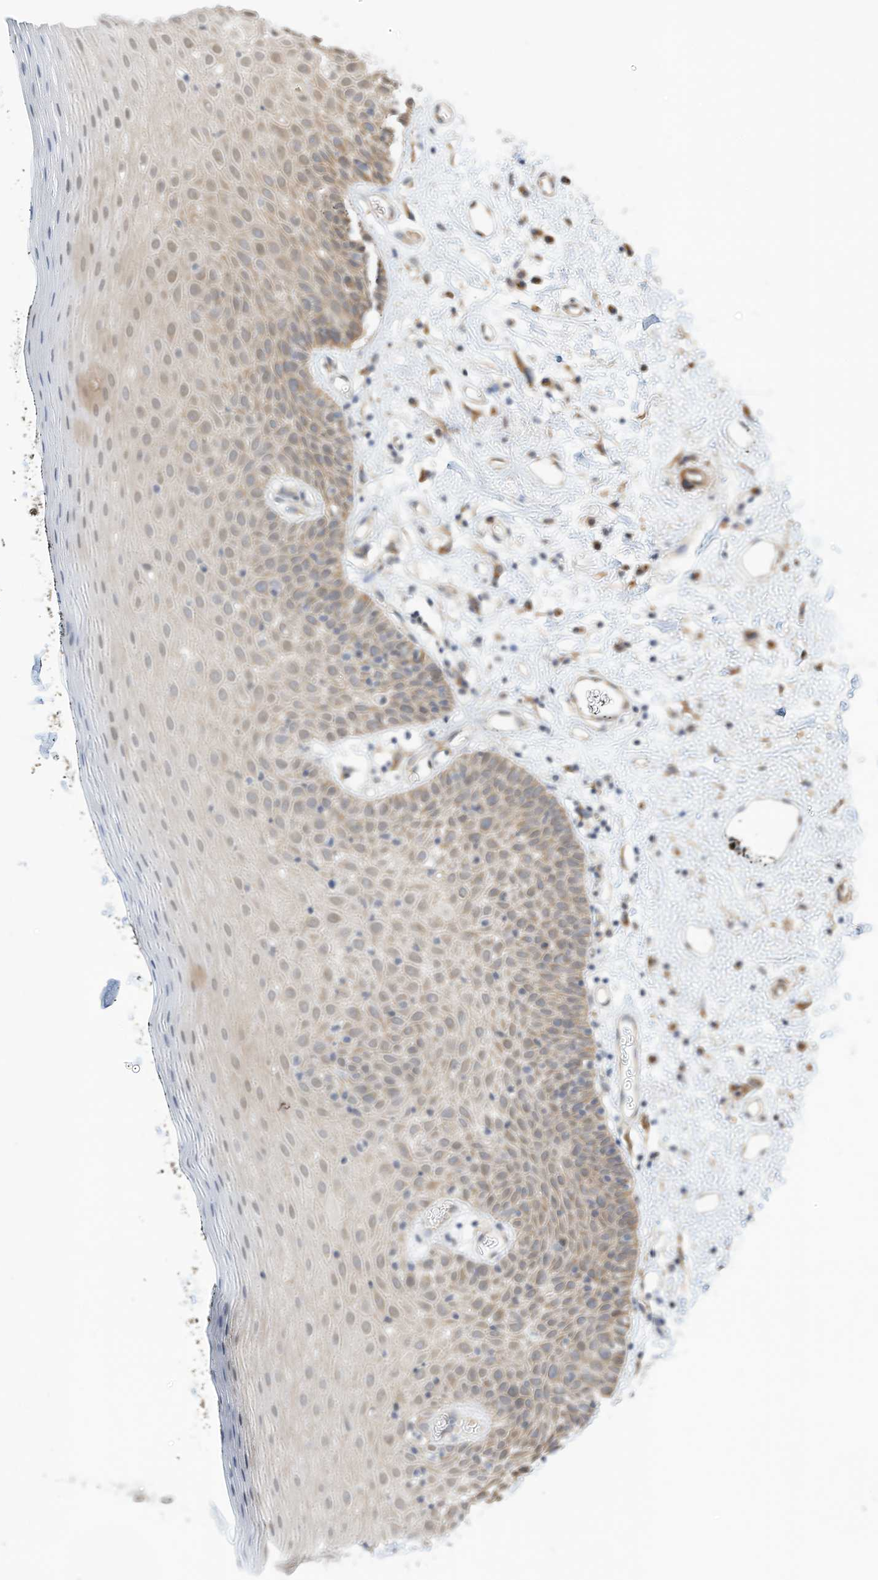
{"staining": {"intensity": "moderate", "quantity": "25%-75%", "location": "cytoplasmic/membranous"}, "tissue": "oral mucosa", "cell_type": "Squamous epithelial cells", "image_type": "normal", "snomed": [{"axis": "morphology", "description": "Normal tissue, NOS"}, {"axis": "topography", "description": "Oral tissue"}], "caption": "Moderate cytoplasmic/membranous positivity is present in about 25%-75% of squamous epithelial cells in normal oral mucosa.", "gene": "OFD1", "patient": {"sex": "male", "age": 74}}